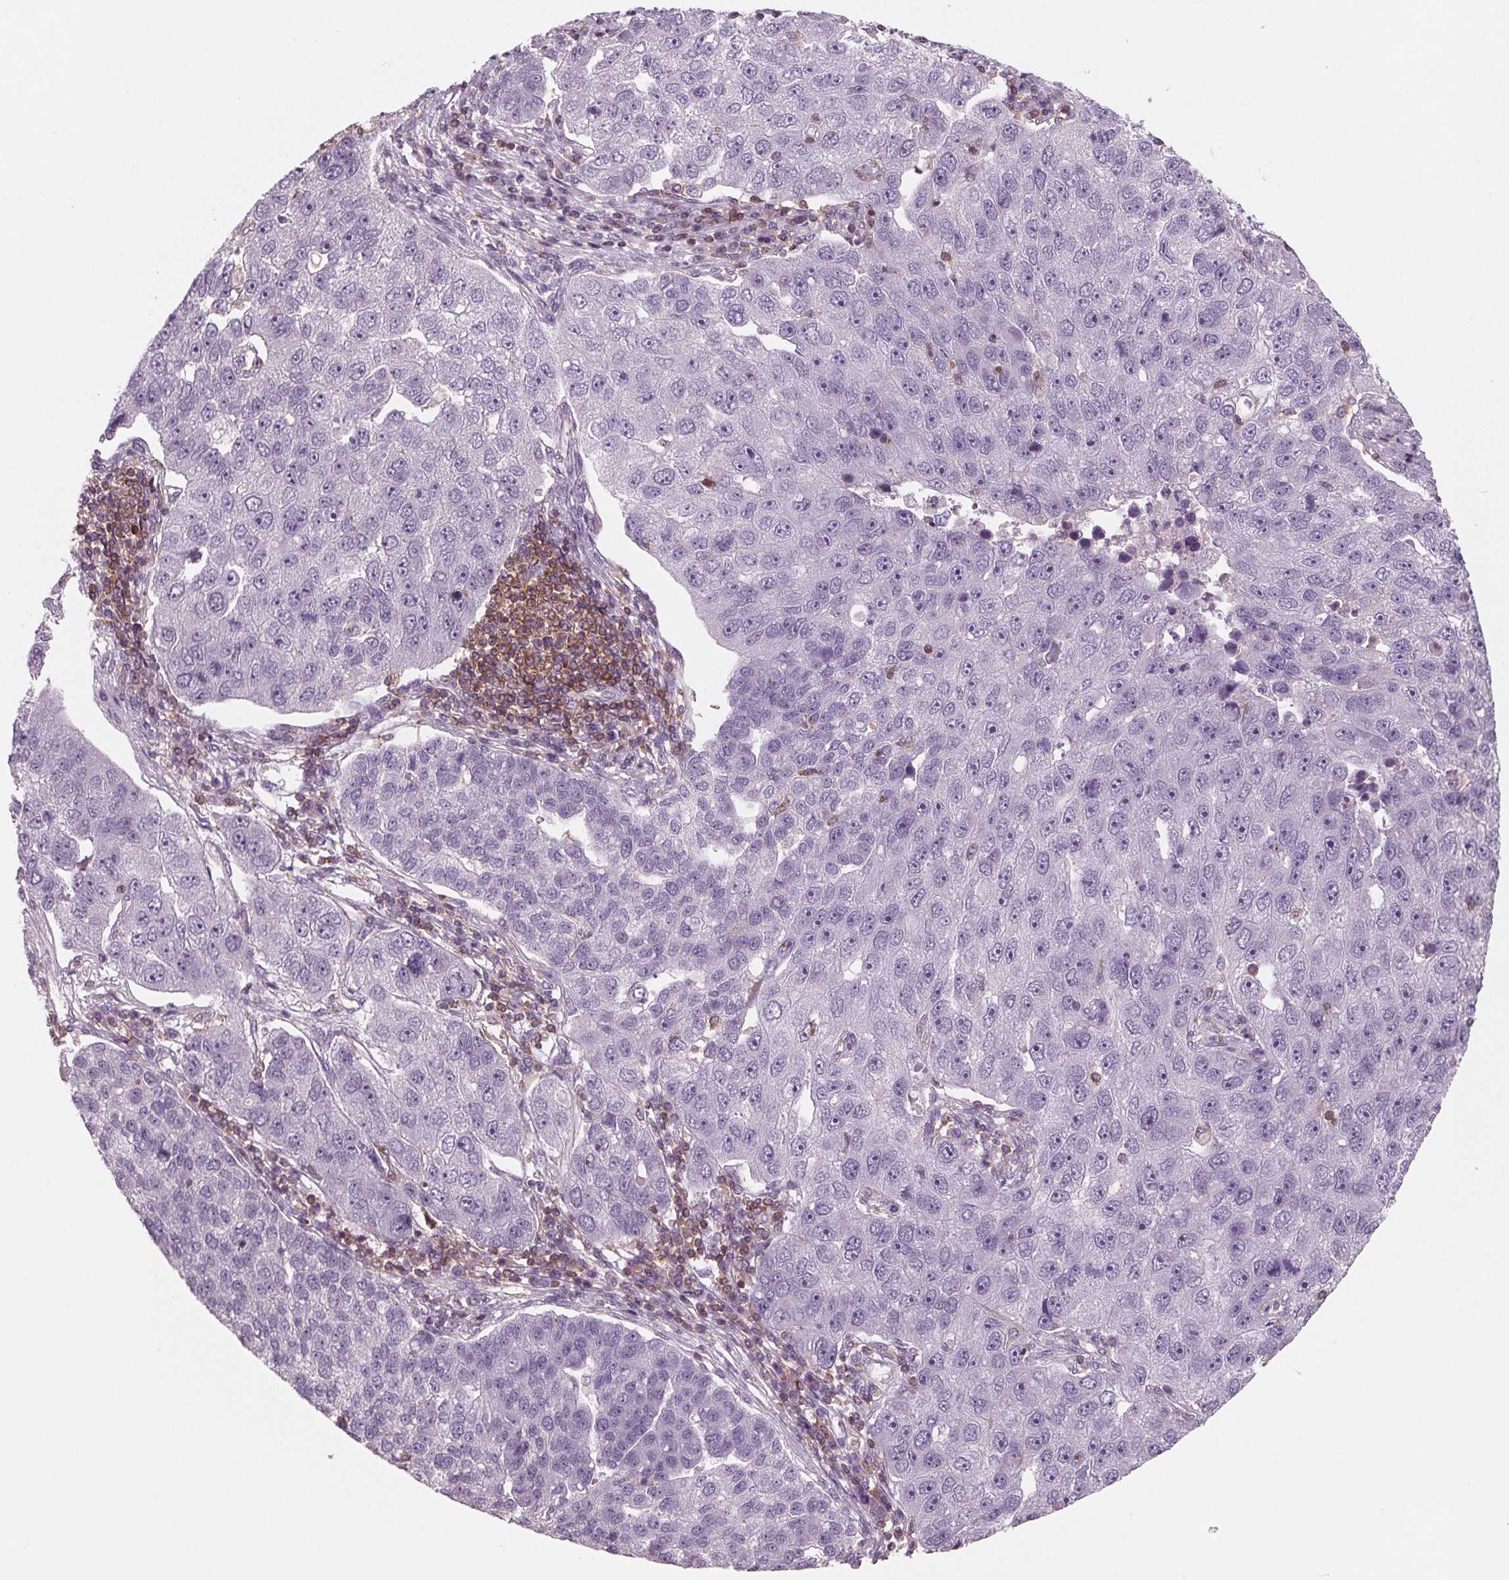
{"staining": {"intensity": "negative", "quantity": "none", "location": "none"}, "tissue": "pancreatic cancer", "cell_type": "Tumor cells", "image_type": "cancer", "snomed": [{"axis": "morphology", "description": "Adenocarcinoma, NOS"}, {"axis": "topography", "description": "Pancreas"}], "caption": "Adenocarcinoma (pancreatic) stained for a protein using immunohistochemistry (IHC) shows no expression tumor cells.", "gene": "ARHGAP25", "patient": {"sex": "female", "age": 61}}